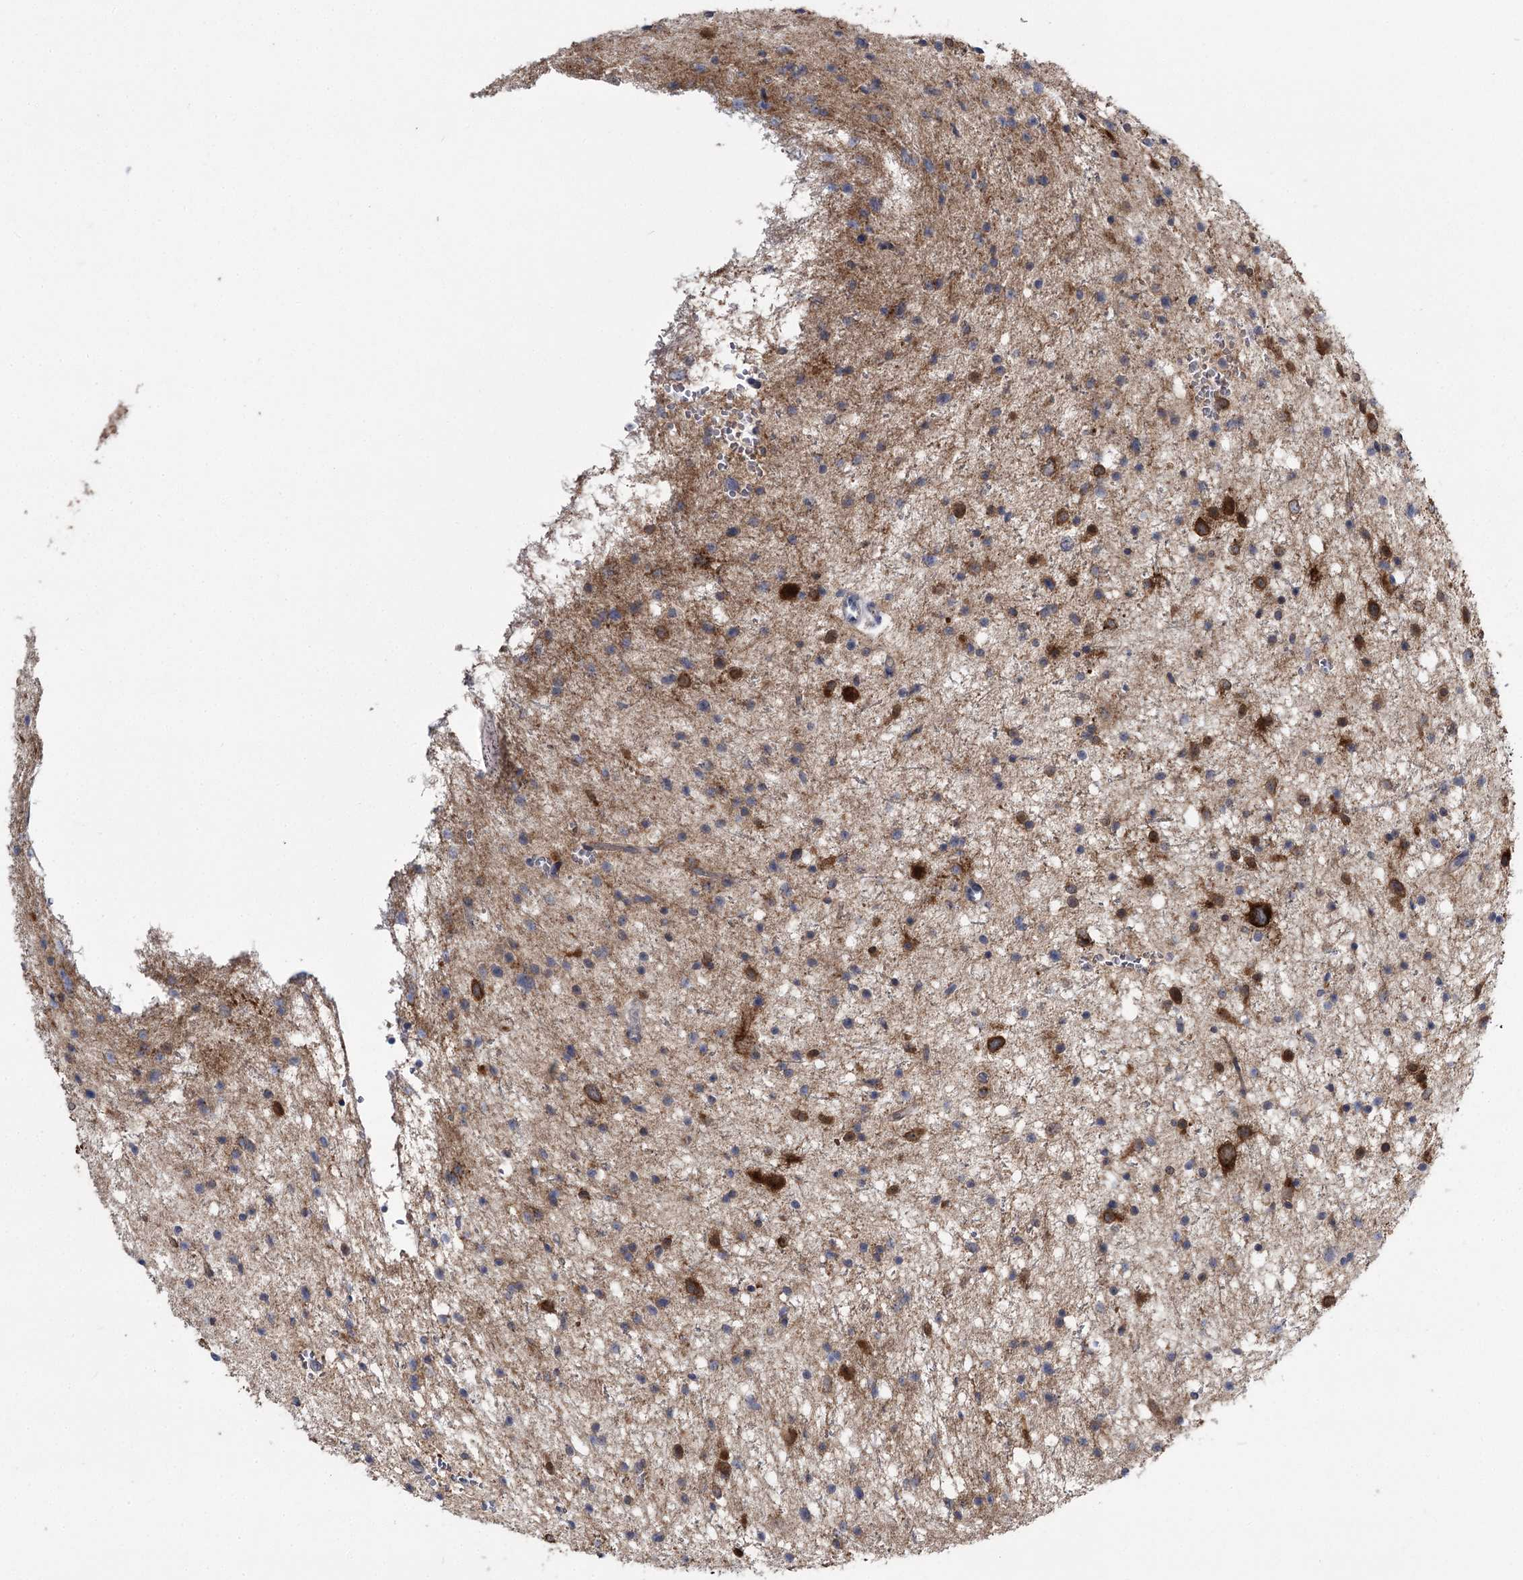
{"staining": {"intensity": "strong", "quantity": "<25%", "location": "cytoplasmic/membranous"}, "tissue": "glioma", "cell_type": "Tumor cells", "image_type": "cancer", "snomed": [{"axis": "morphology", "description": "Glioma, malignant, Low grade"}, {"axis": "topography", "description": "Brain"}], "caption": "Protein analysis of glioma tissue reveals strong cytoplasmic/membranous staining in approximately <25% of tumor cells. The protein of interest is stained brown, and the nuclei are stained in blue (DAB (3,3'-diaminobenzidine) IHC with brightfield microscopy, high magnification).", "gene": "PHYHIPL", "patient": {"sex": "female", "age": 37}}